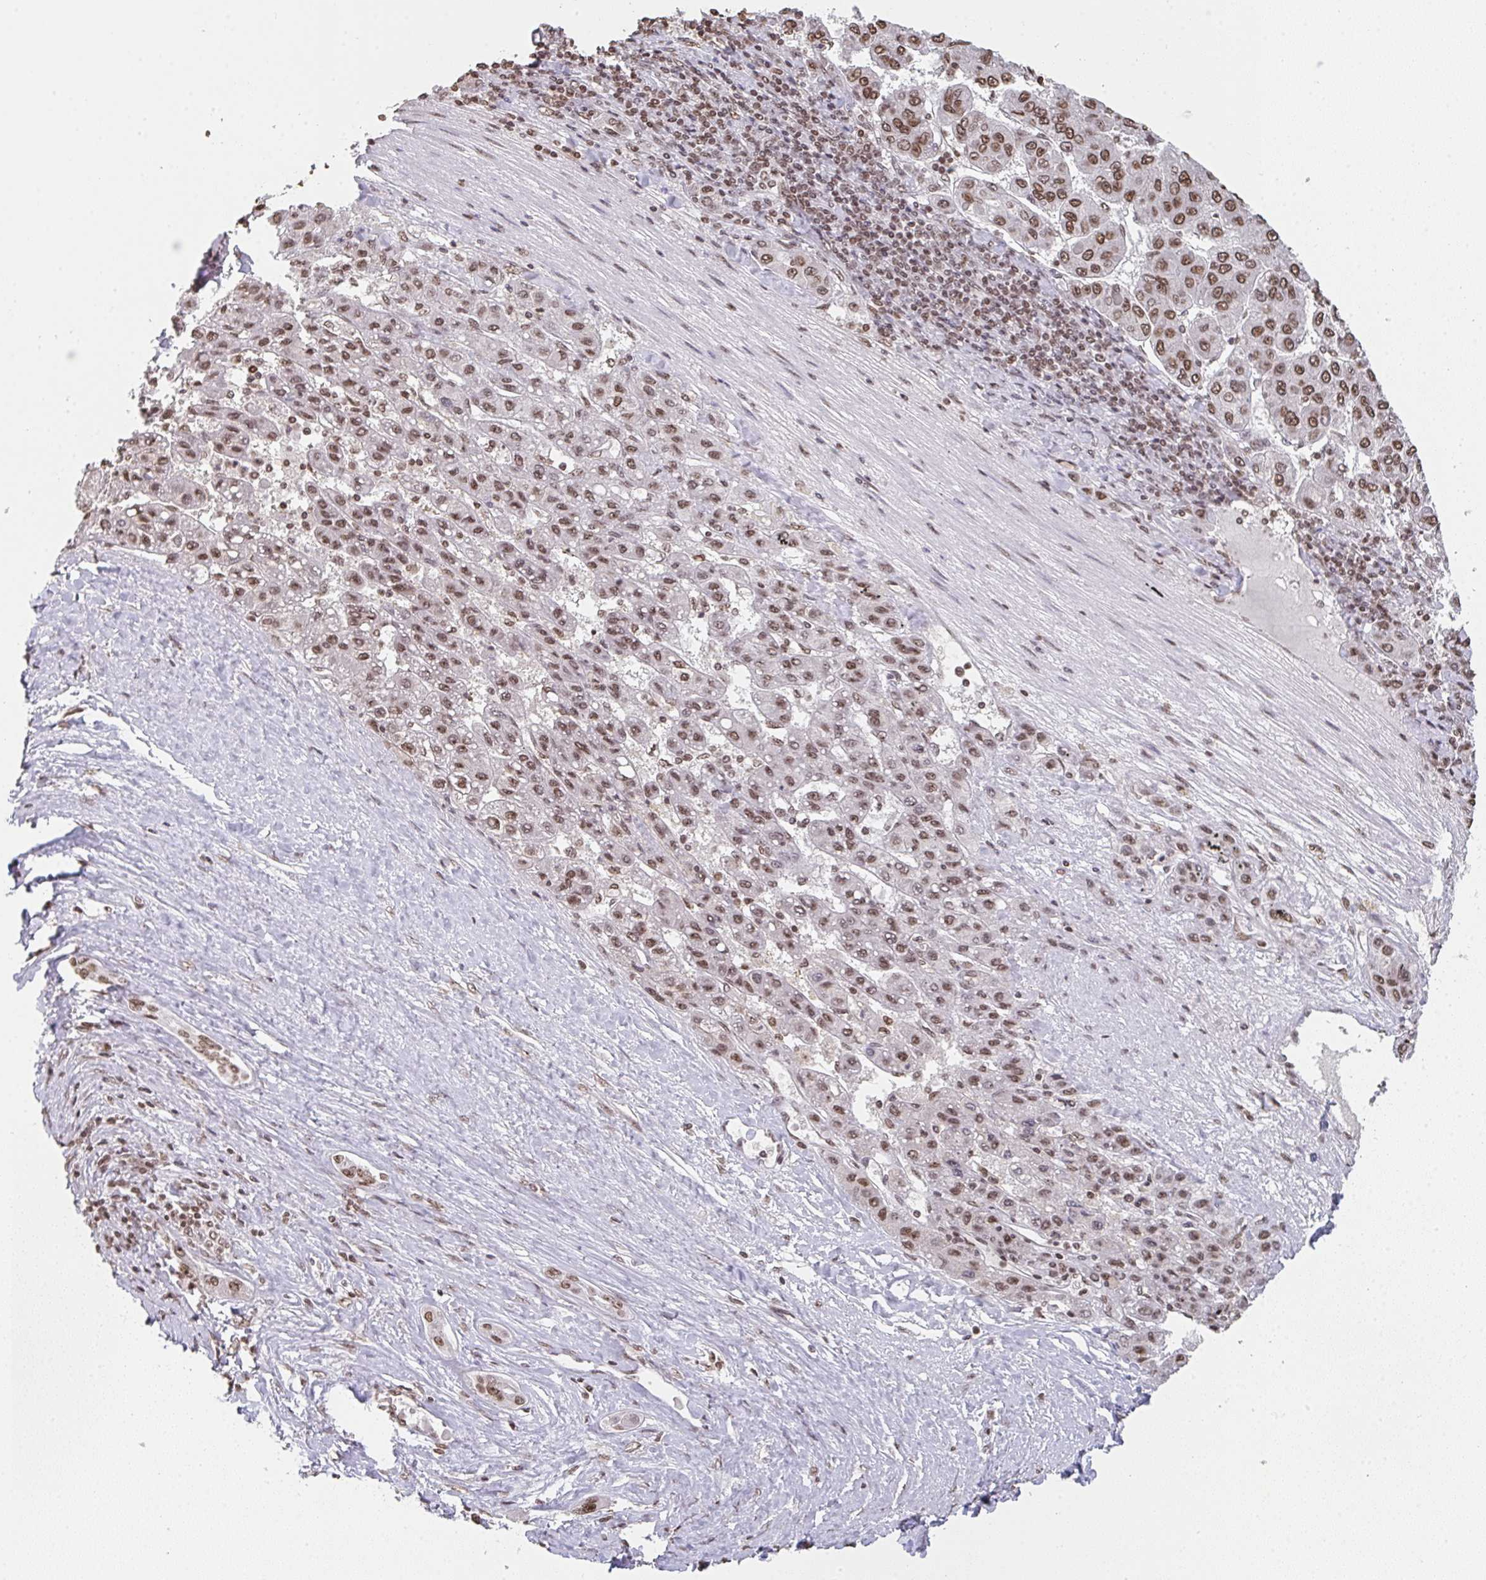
{"staining": {"intensity": "moderate", "quantity": ">75%", "location": "nuclear"}, "tissue": "liver cancer", "cell_type": "Tumor cells", "image_type": "cancer", "snomed": [{"axis": "morphology", "description": "Carcinoma, Hepatocellular, NOS"}, {"axis": "topography", "description": "Liver"}], "caption": "A brown stain labels moderate nuclear positivity of a protein in human liver hepatocellular carcinoma tumor cells.", "gene": "DKC1", "patient": {"sex": "female", "age": 82}}